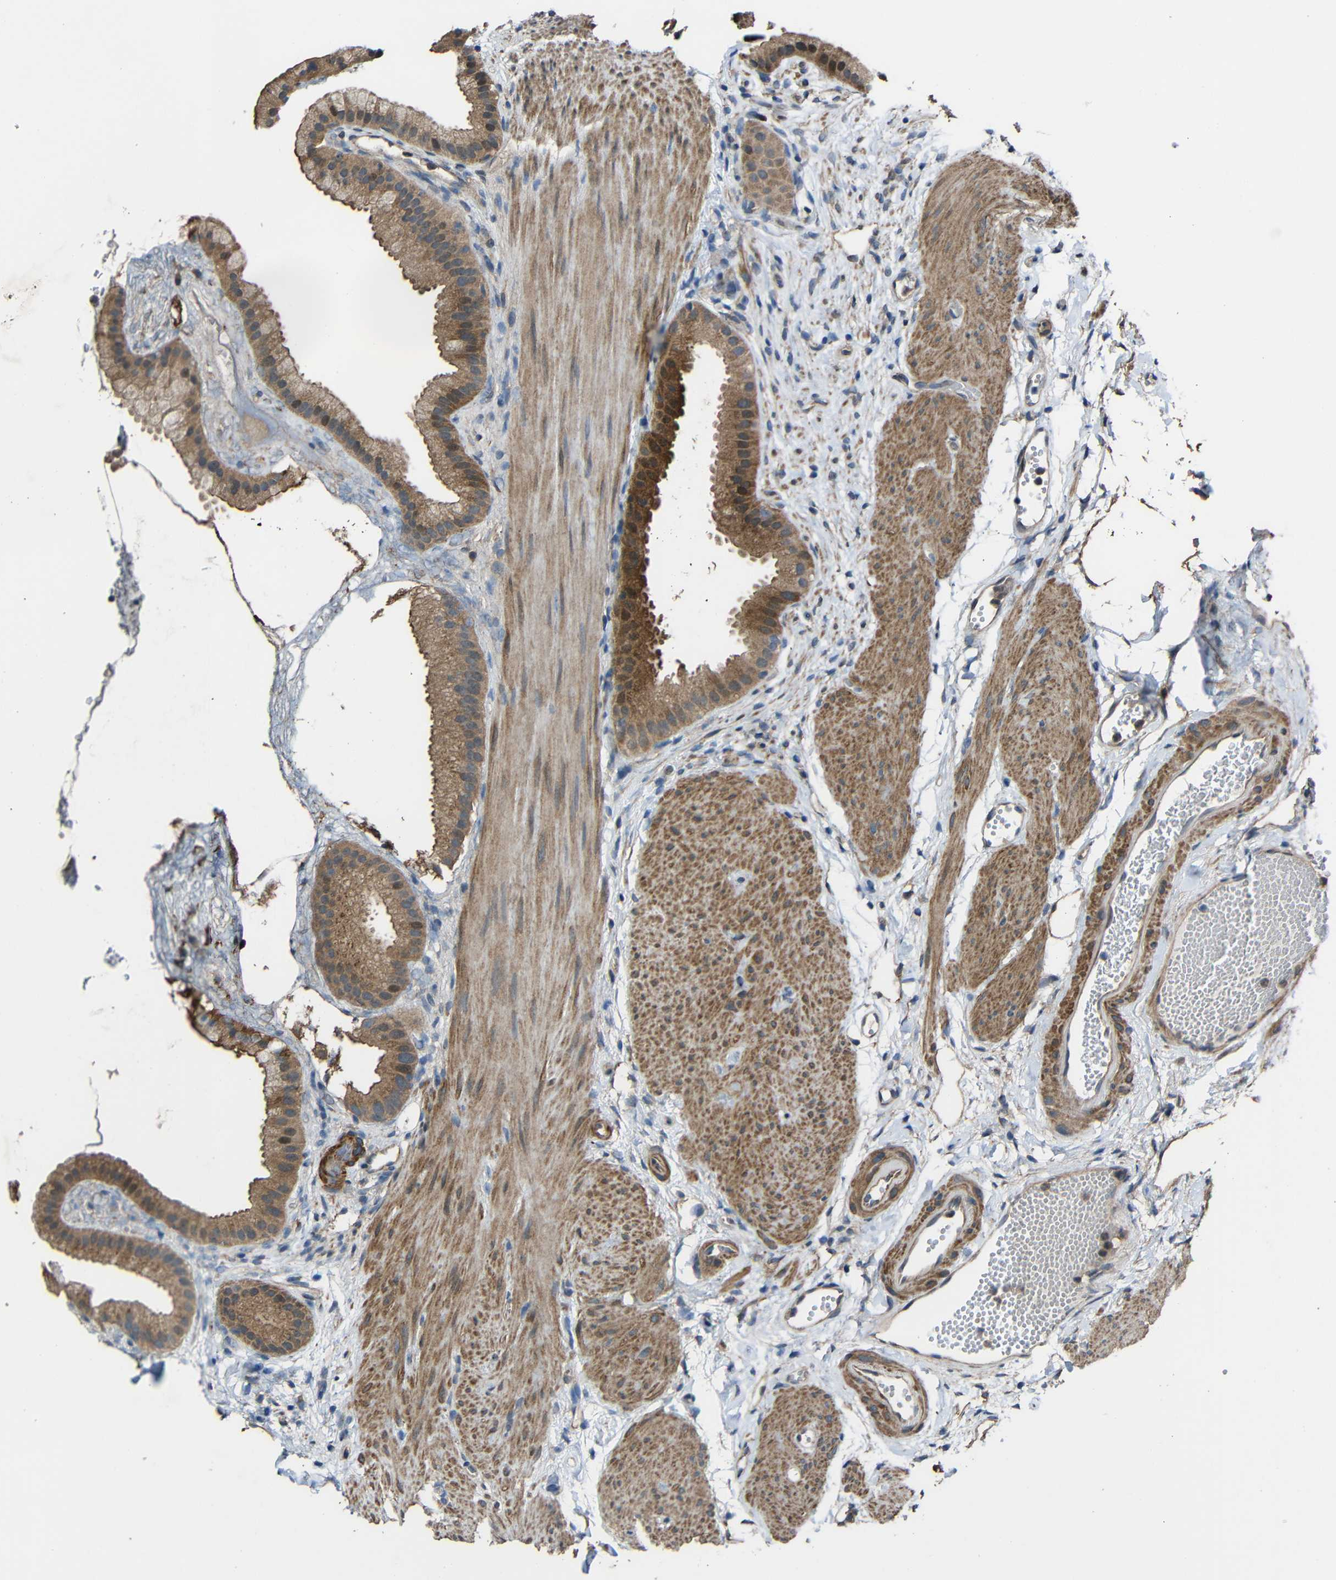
{"staining": {"intensity": "moderate", "quantity": ">75%", "location": "cytoplasmic/membranous"}, "tissue": "gallbladder", "cell_type": "Glandular cells", "image_type": "normal", "snomed": [{"axis": "morphology", "description": "Normal tissue, NOS"}, {"axis": "topography", "description": "Gallbladder"}], "caption": "DAB (3,3'-diaminobenzidine) immunohistochemical staining of normal human gallbladder shows moderate cytoplasmic/membranous protein positivity in about >75% of glandular cells.", "gene": "CHST9", "patient": {"sex": "female", "age": 64}}